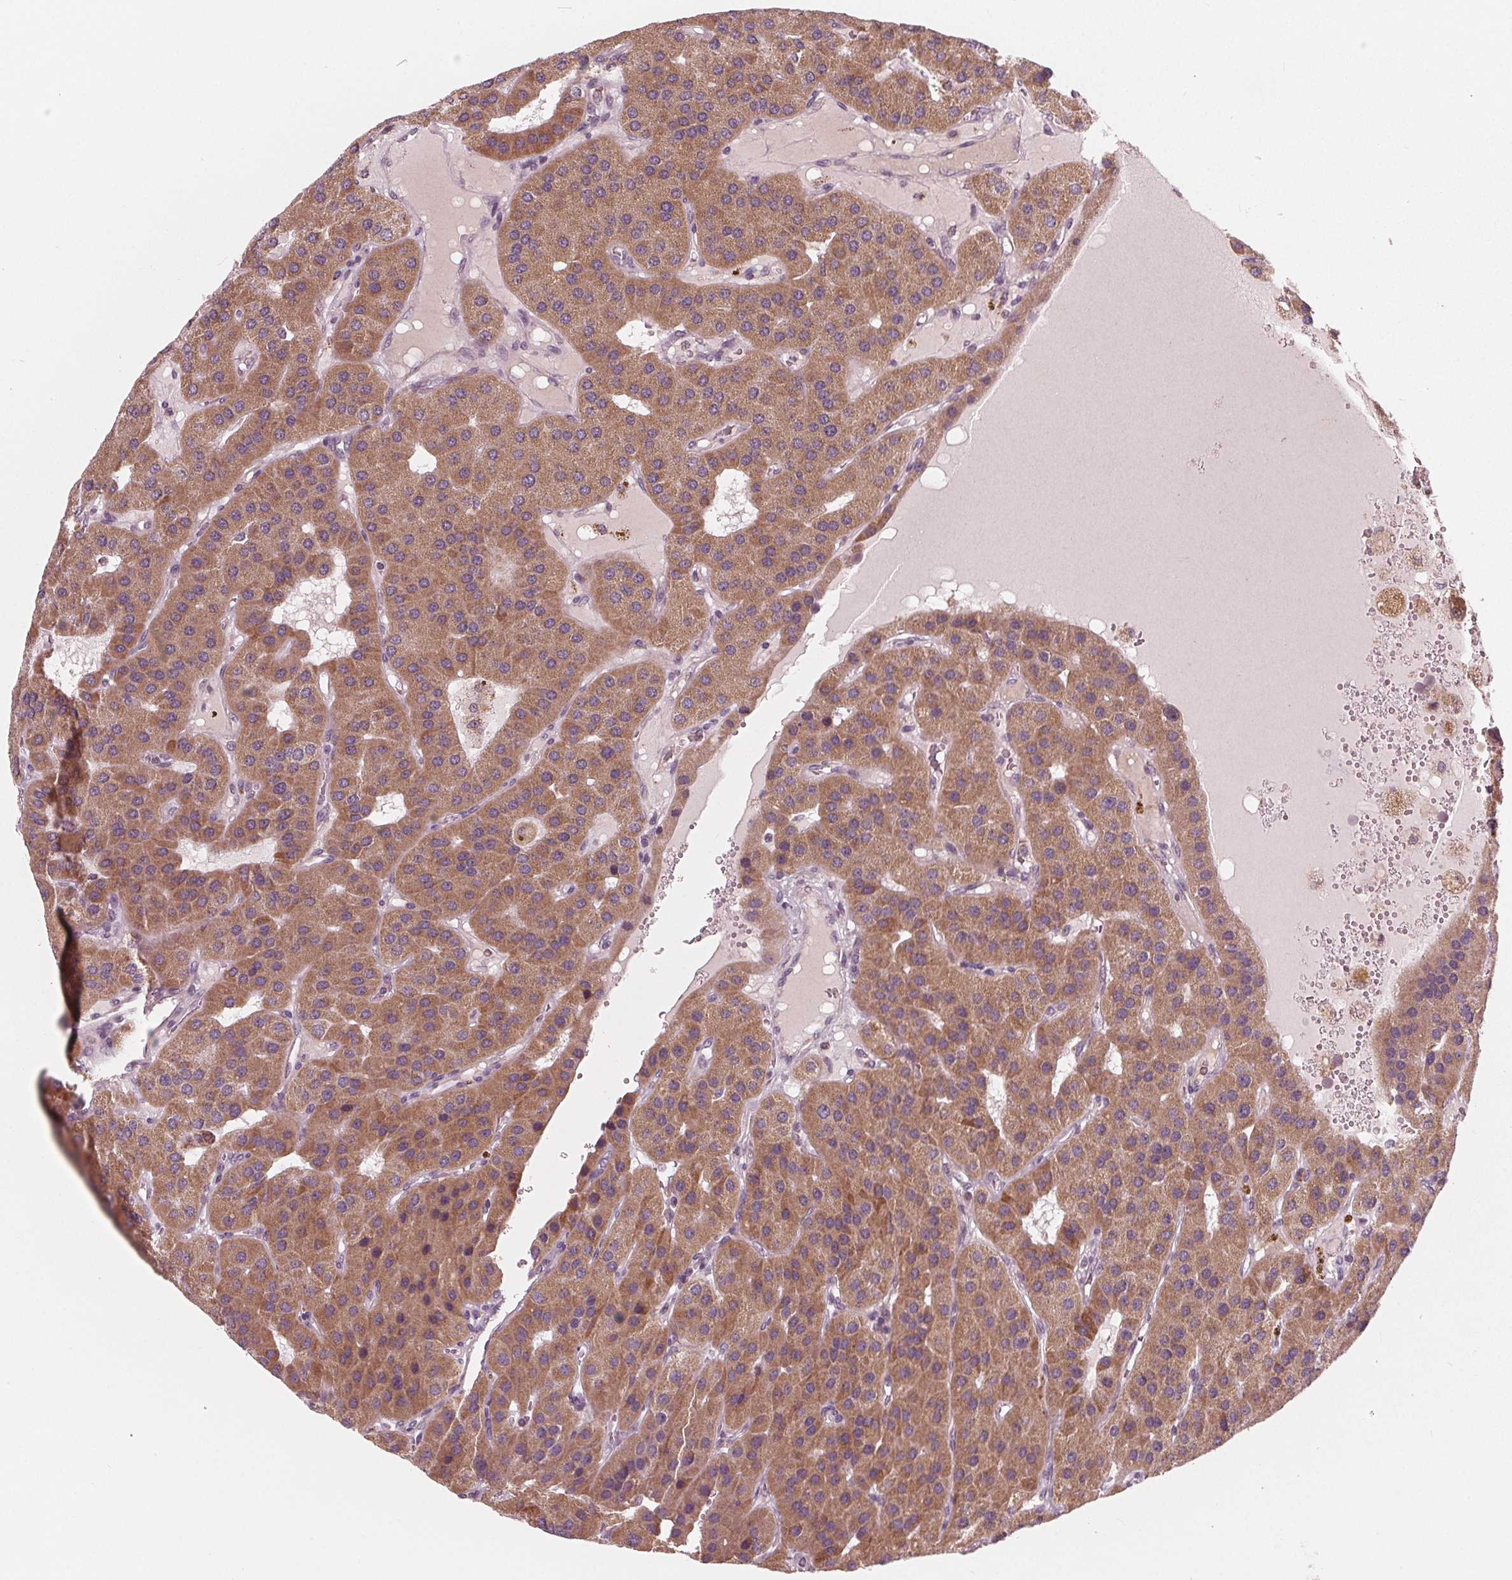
{"staining": {"intensity": "moderate", "quantity": ">75%", "location": "cytoplasmic/membranous"}, "tissue": "parathyroid gland", "cell_type": "Glandular cells", "image_type": "normal", "snomed": [{"axis": "morphology", "description": "Normal tissue, NOS"}, {"axis": "morphology", "description": "Adenoma, NOS"}, {"axis": "topography", "description": "Parathyroid gland"}], "caption": "The photomicrograph displays staining of unremarkable parathyroid gland, revealing moderate cytoplasmic/membranous protein positivity (brown color) within glandular cells. The staining is performed using DAB (3,3'-diaminobenzidine) brown chromogen to label protein expression. The nuclei are counter-stained blue using hematoxylin.", "gene": "DCAF4L2", "patient": {"sex": "female", "age": 86}}